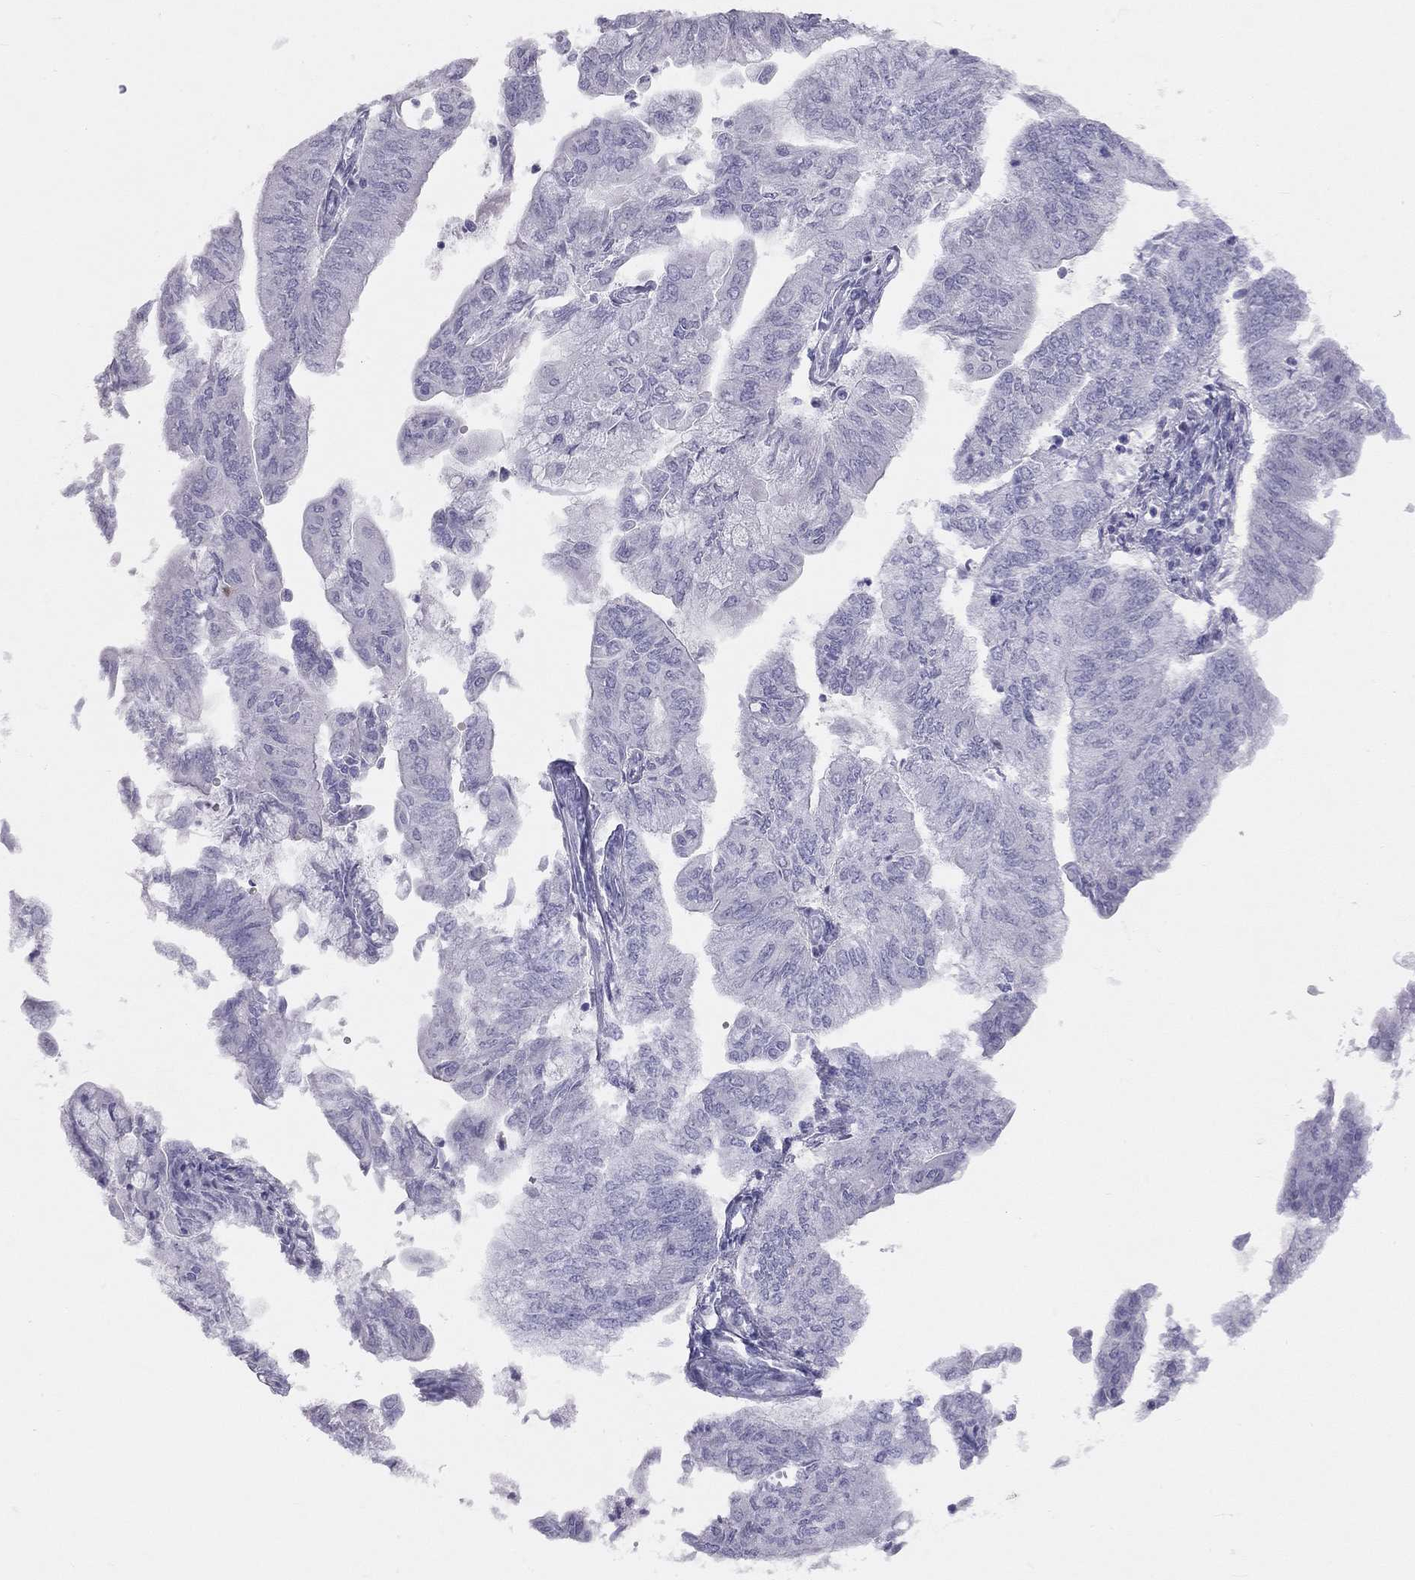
{"staining": {"intensity": "negative", "quantity": "none", "location": "none"}, "tissue": "endometrial cancer", "cell_type": "Tumor cells", "image_type": "cancer", "snomed": [{"axis": "morphology", "description": "Adenocarcinoma, NOS"}, {"axis": "topography", "description": "Endometrium"}], "caption": "IHC photomicrograph of human endometrial adenocarcinoma stained for a protein (brown), which shows no expression in tumor cells.", "gene": "KLRG1", "patient": {"sex": "female", "age": 59}}